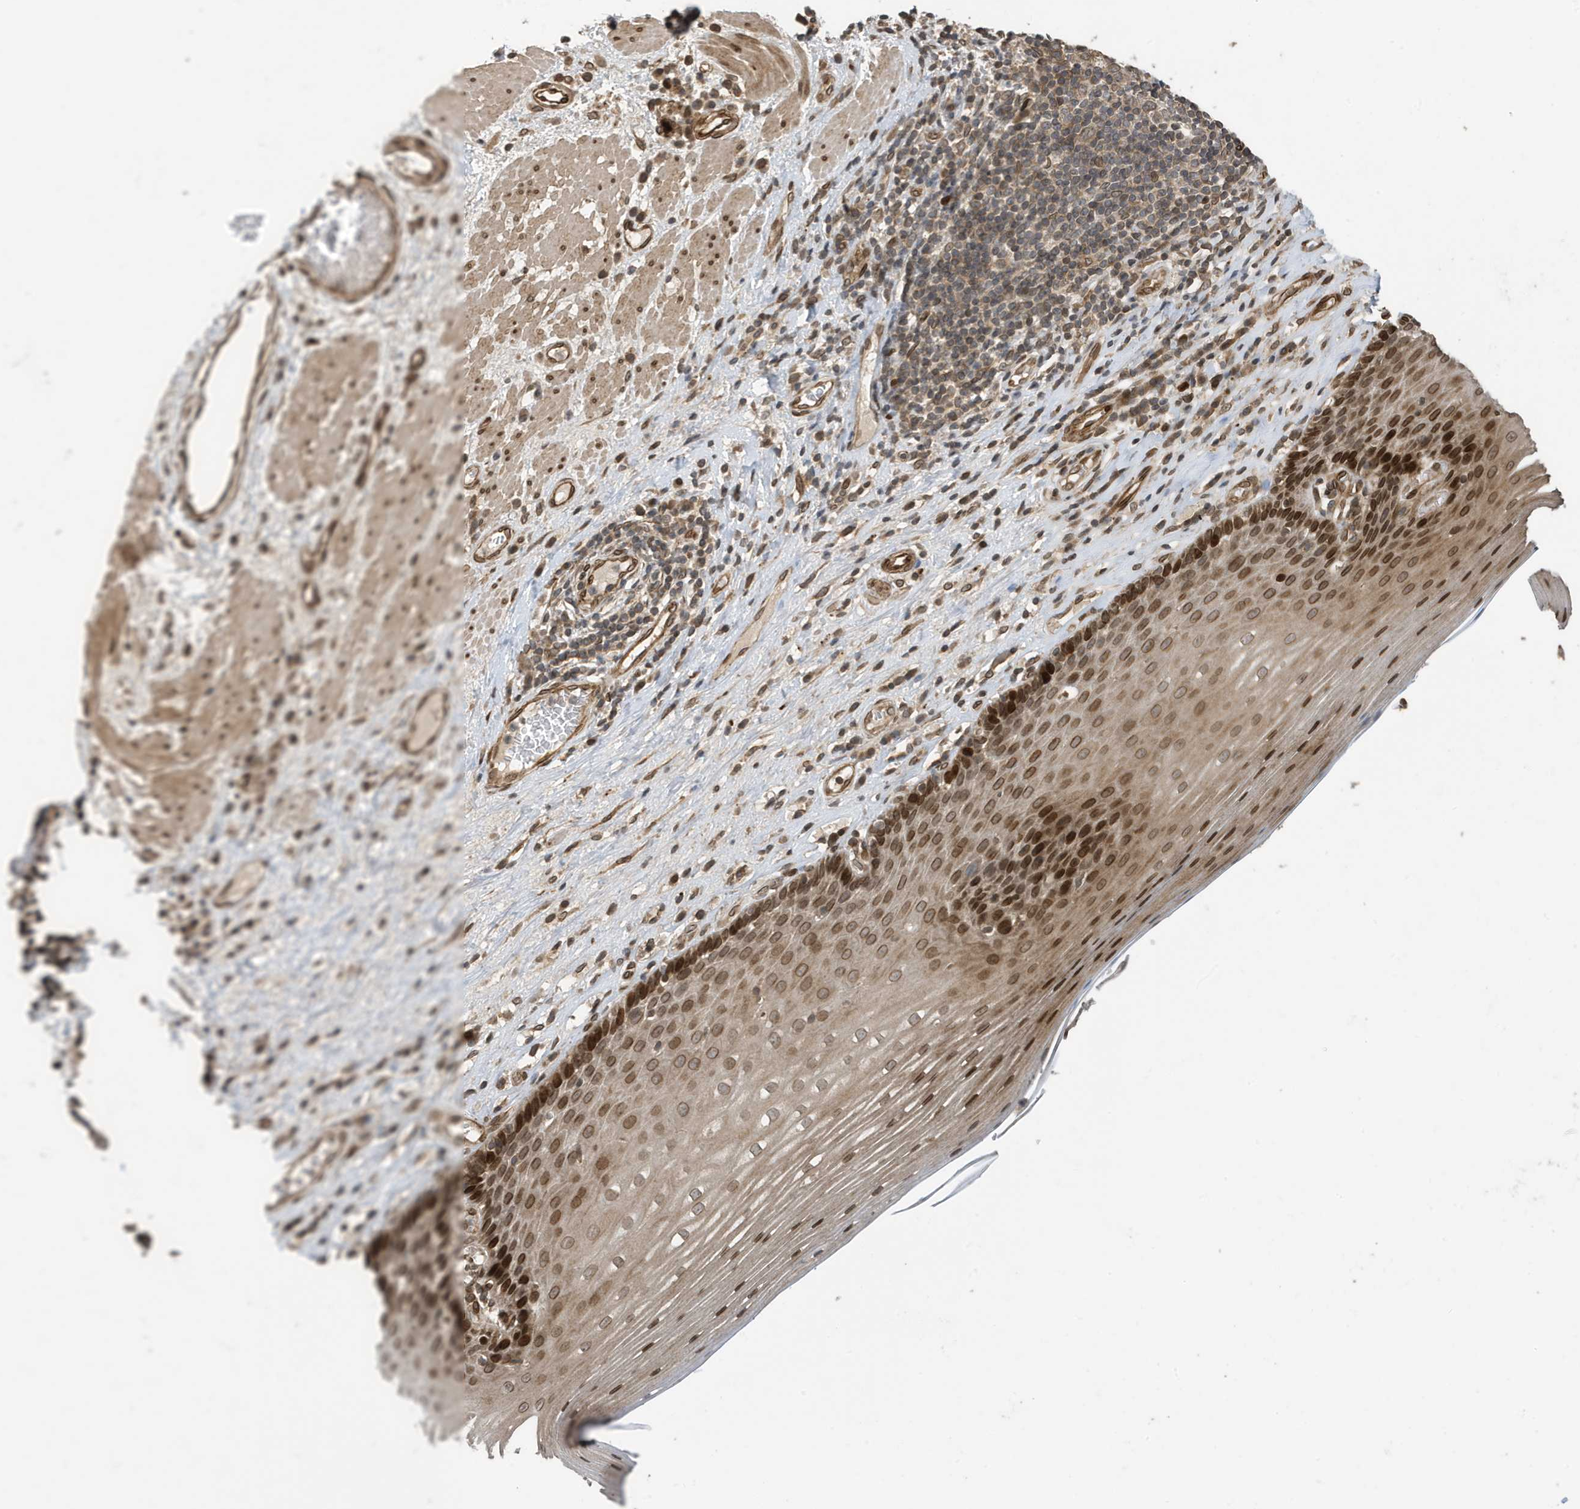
{"staining": {"intensity": "moderate", "quantity": "25%-75%", "location": "cytoplasmic/membranous,nuclear"}, "tissue": "esophagus", "cell_type": "Squamous epithelial cells", "image_type": "normal", "snomed": [{"axis": "morphology", "description": "Normal tissue, NOS"}, {"axis": "topography", "description": "Esophagus"}], "caption": "IHC (DAB) staining of normal esophagus reveals moderate cytoplasmic/membranous,nuclear protein expression in about 25%-75% of squamous epithelial cells.", "gene": "DUSP18", "patient": {"sex": "male", "age": 62}}